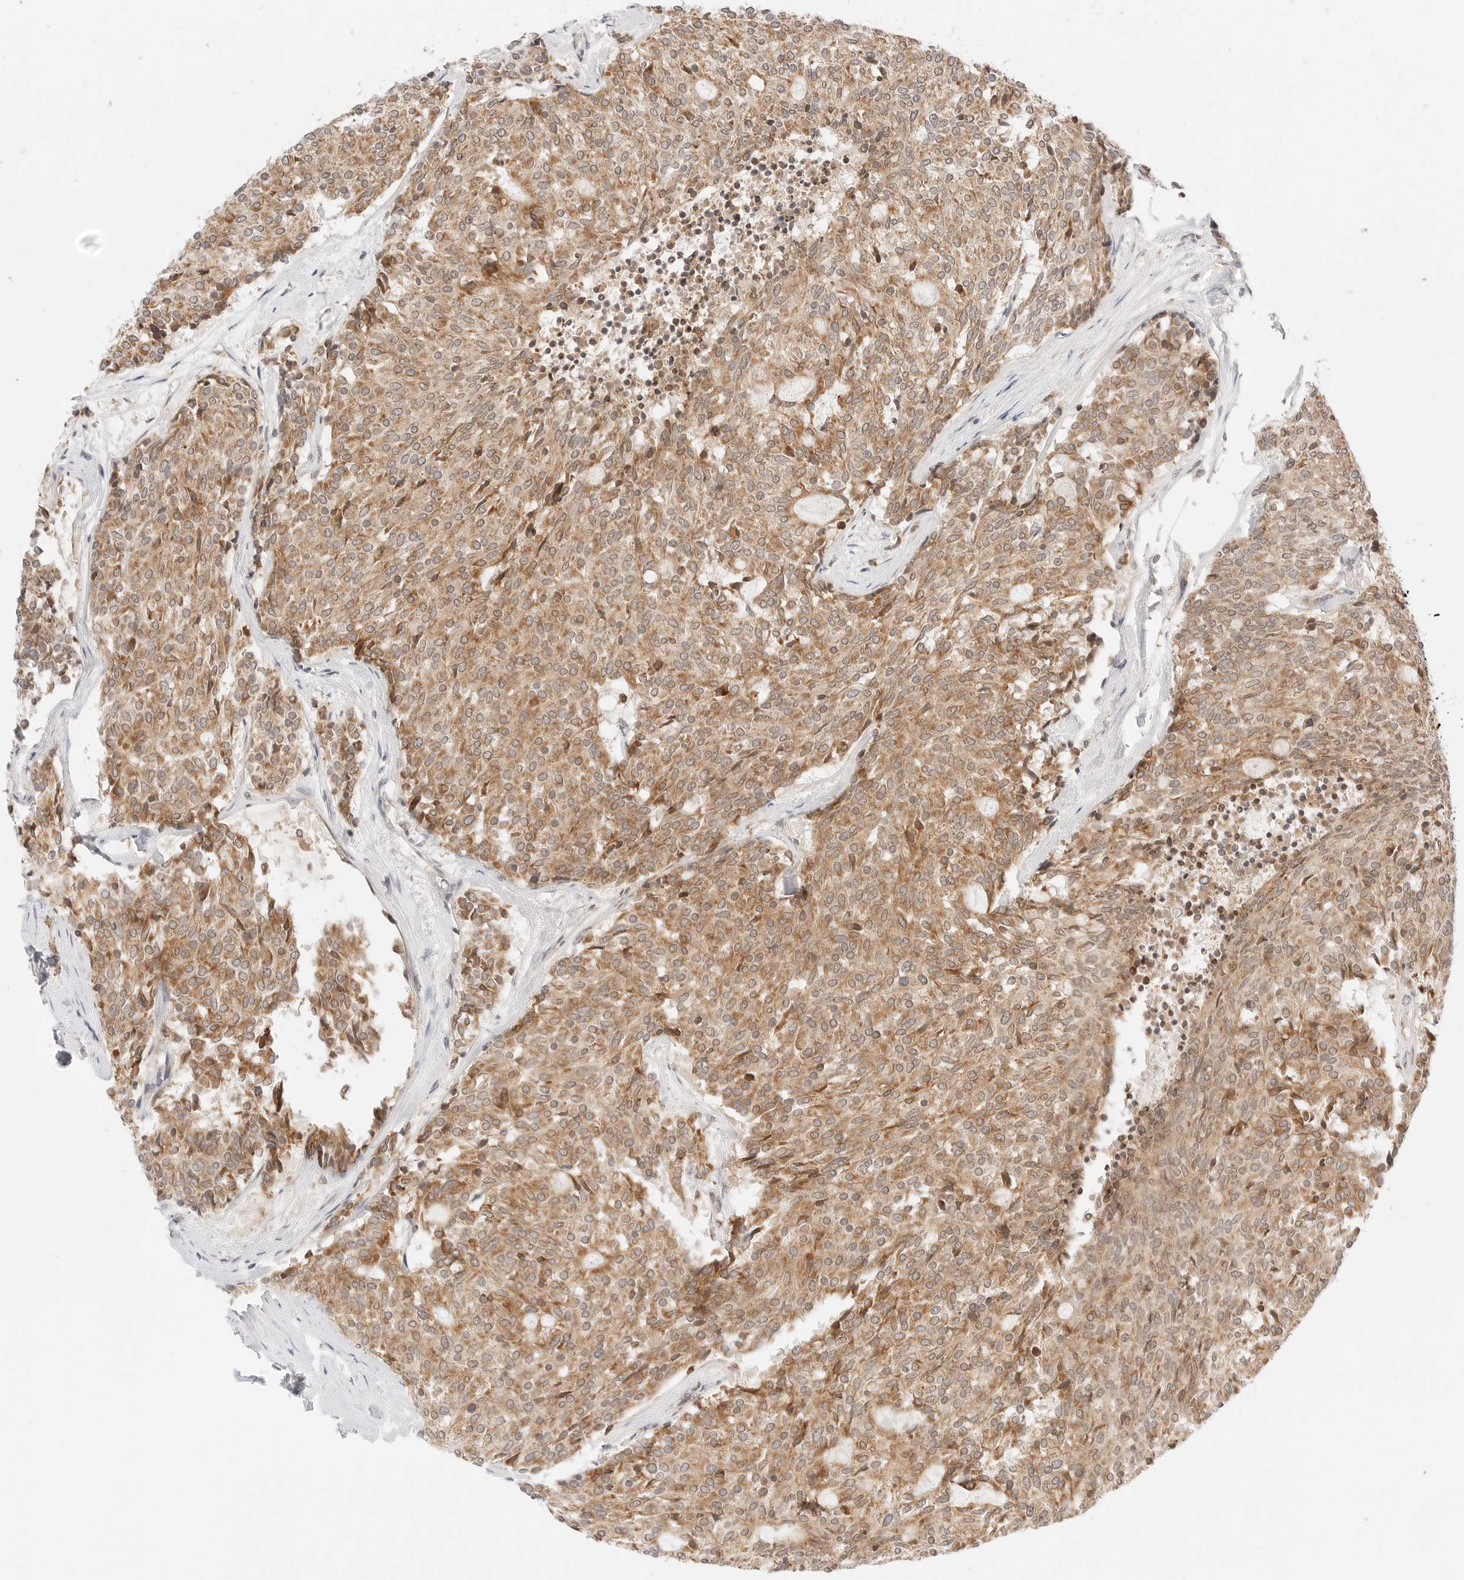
{"staining": {"intensity": "moderate", "quantity": ">75%", "location": "cytoplasmic/membranous"}, "tissue": "carcinoid", "cell_type": "Tumor cells", "image_type": "cancer", "snomed": [{"axis": "morphology", "description": "Carcinoid, malignant, NOS"}, {"axis": "topography", "description": "Pancreas"}], "caption": "An immunohistochemistry (IHC) photomicrograph of tumor tissue is shown. Protein staining in brown highlights moderate cytoplasmic/membranous positivity in carcinoid within tumor cells.", "gene": "ERO1B", "patient": {"sex": "female", "age": 54}}